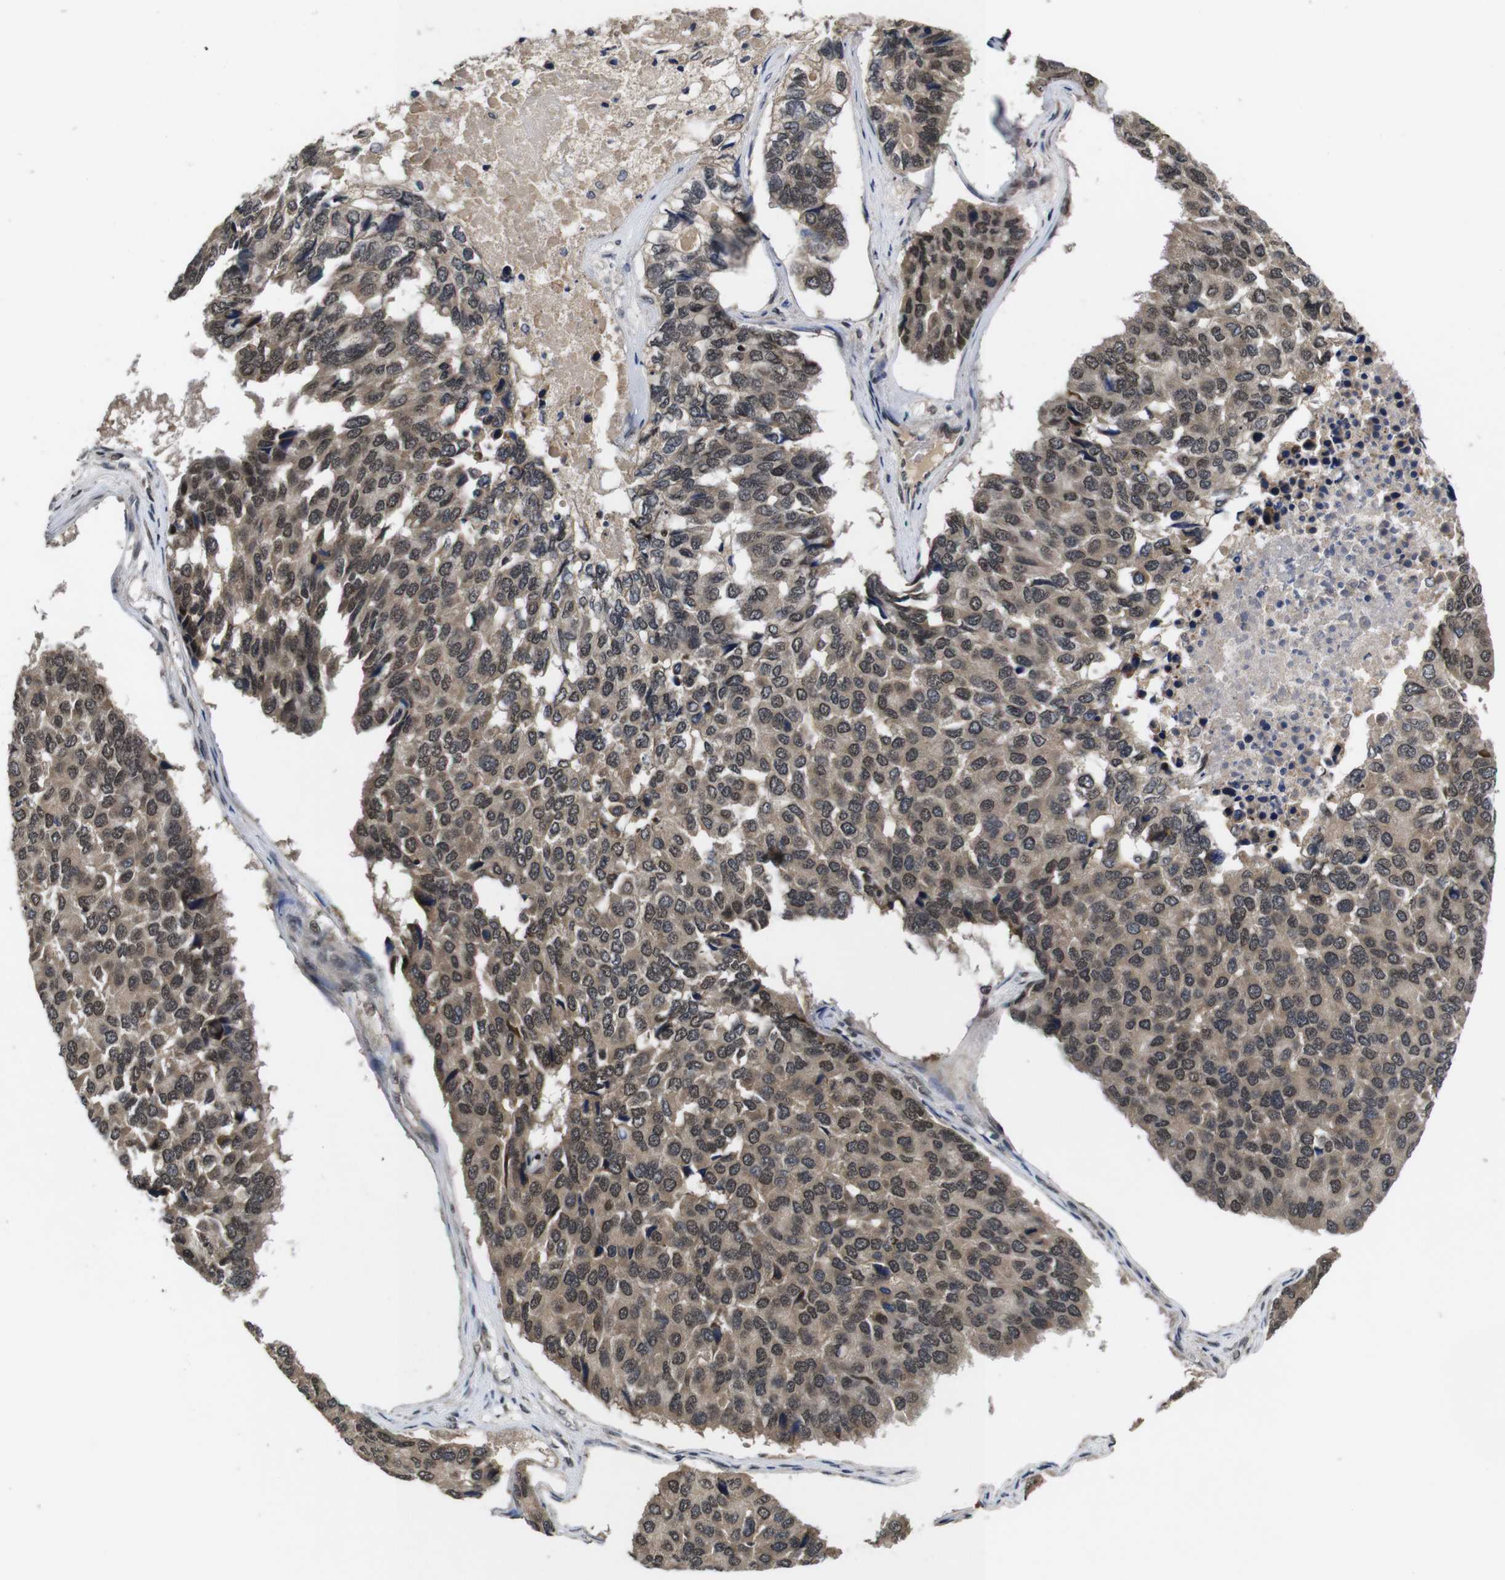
{"staining": {"intensity": "moderate", "quantity": ">75%", "location": "cytoplasmic/membranous,nuclear"}, "tissue": "pancreatic cancer", "cell_type": "Tumor cells", "image_type": "cancer", "snomed": [{"axis": "morphology", "description": "Adenocarcinoma, NOS"}, {"axis": "topography", "description": "Pancreas"}], "caption": "Immunohistochemical staining of pancreatic cancer demonstrates moderate cytoplasmic/membranous and nuclear protein expression in approximately >75% of tumor cells.", "gene": "ZBTB46", "patient": {"sex": "male", "age": 50}}